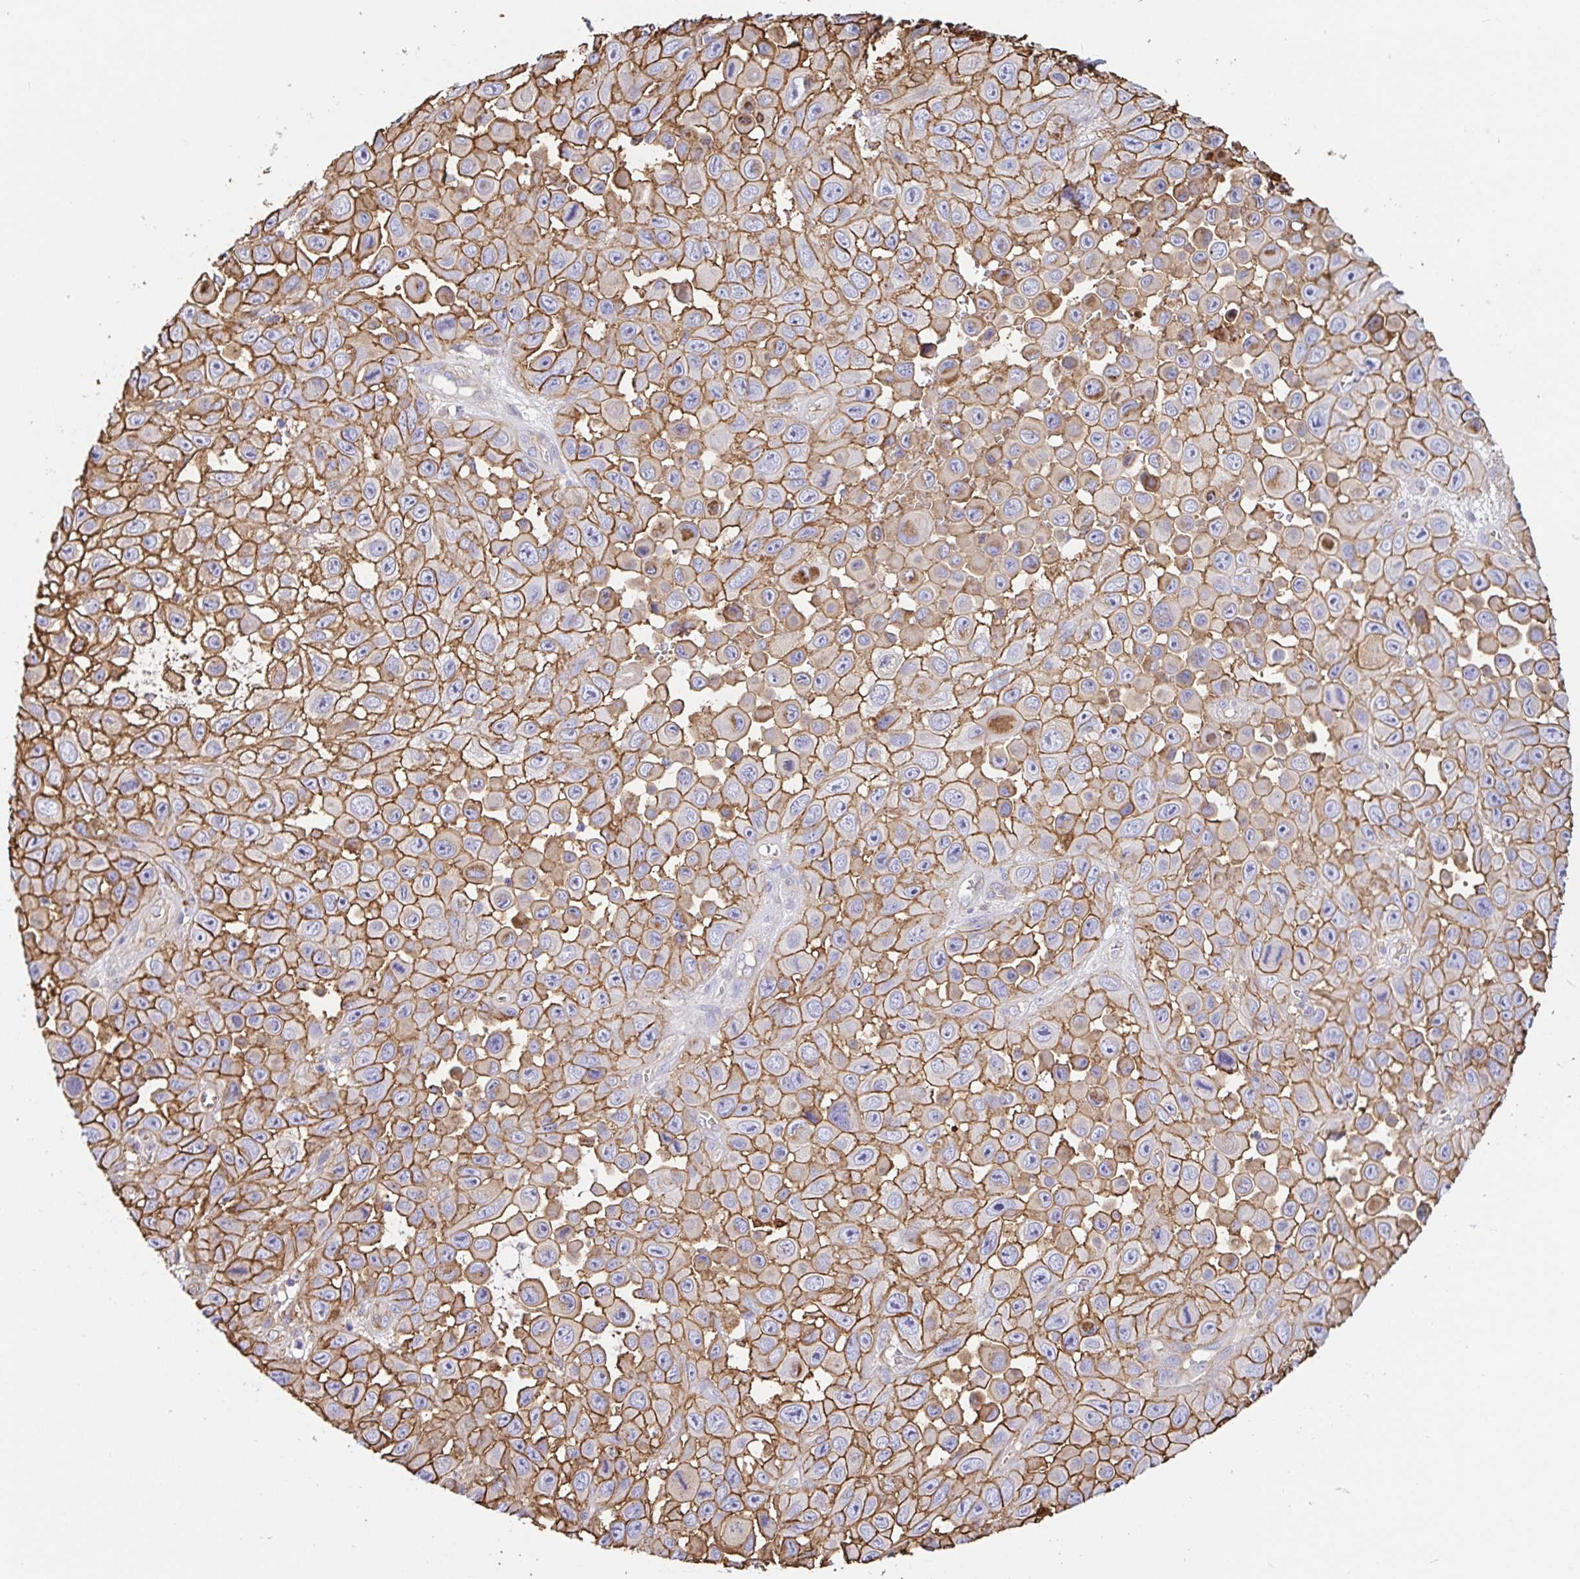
{"staining": {"intensity": "moderate", "quantity": ">75%", "location": "cytoplasmic/membranous"}, "tissue": "skin cancer", "cell_type": "Tumor cells", "image_type": "cancer", "snomed": [{"axis": "morphology", "description": "Squamous cell carcinoma, NOS"}, {"axis": "topography", "description": "Skin"}], "caption": "Immunohistochemical staining of human skin cancer demonstrates medium levels of moderate cytoplasmic/membranous protein expression in about >75% of tumor cells.", "gene": "ANXA2", "patient": {"sex": "male", "age": 81}}